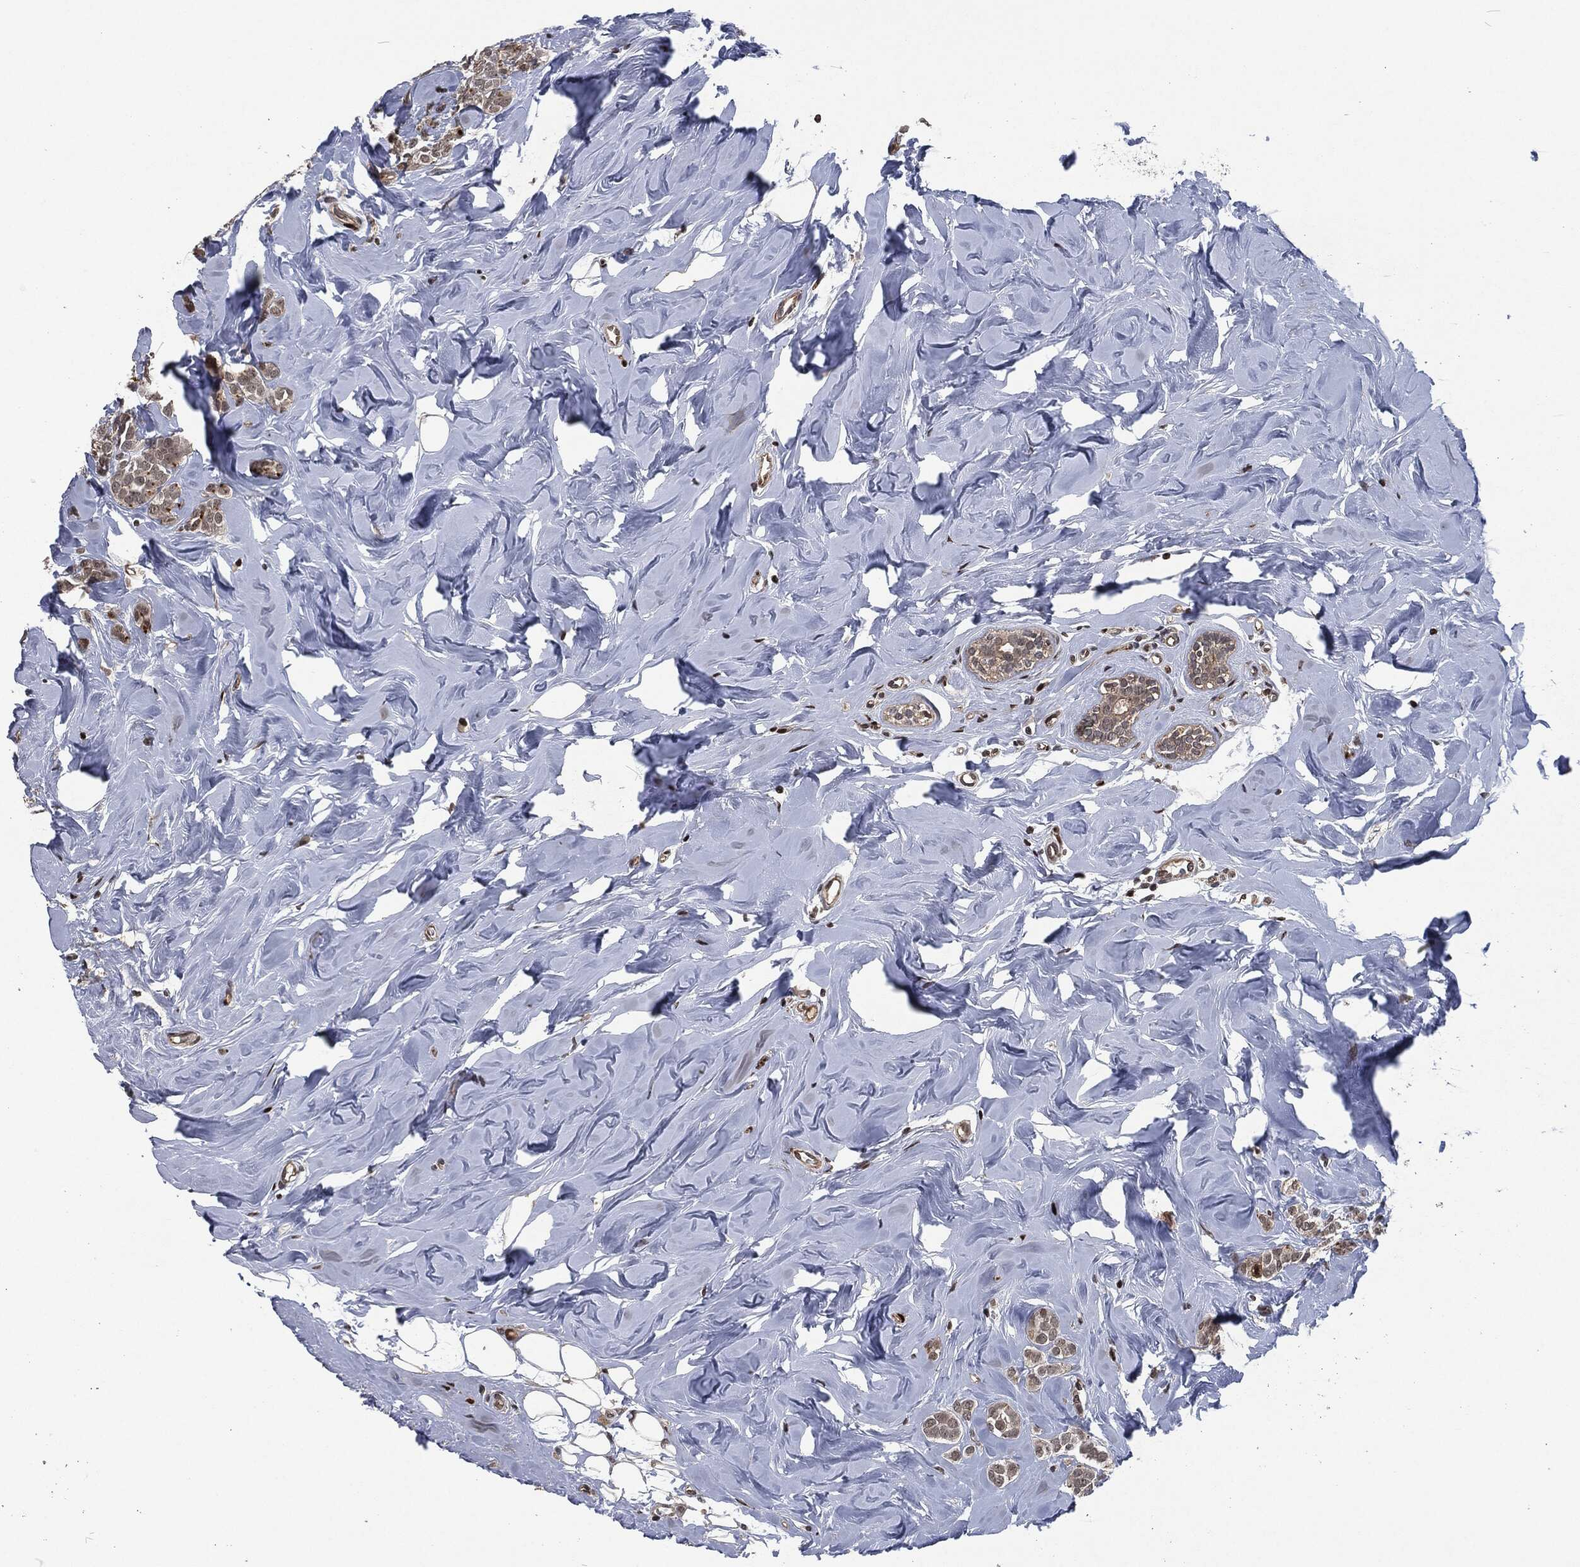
{"staining": {"intensity": "weak", "quantity": "25%-75%", "location": "cytoplasmic/membranous"}, "tissue": "breast cancer", "cell_type": "Tumor cells", "image_type": "cancer", "snomed": [{"axis": "morphology", "description": "Lobular carcinoma"}, {"axis": "topography", "description": "Breast"}], "caption": "Tumor cells display low levels of weak cytoplasmic/membranous staining in approximately 25%-75% of cells in breast lobular carcinoma. (brown staining indicates protein expression, while blue staining denotes nuclei).", "gene": "EGFR", "patient": {"sex": "female", "age": 49}}